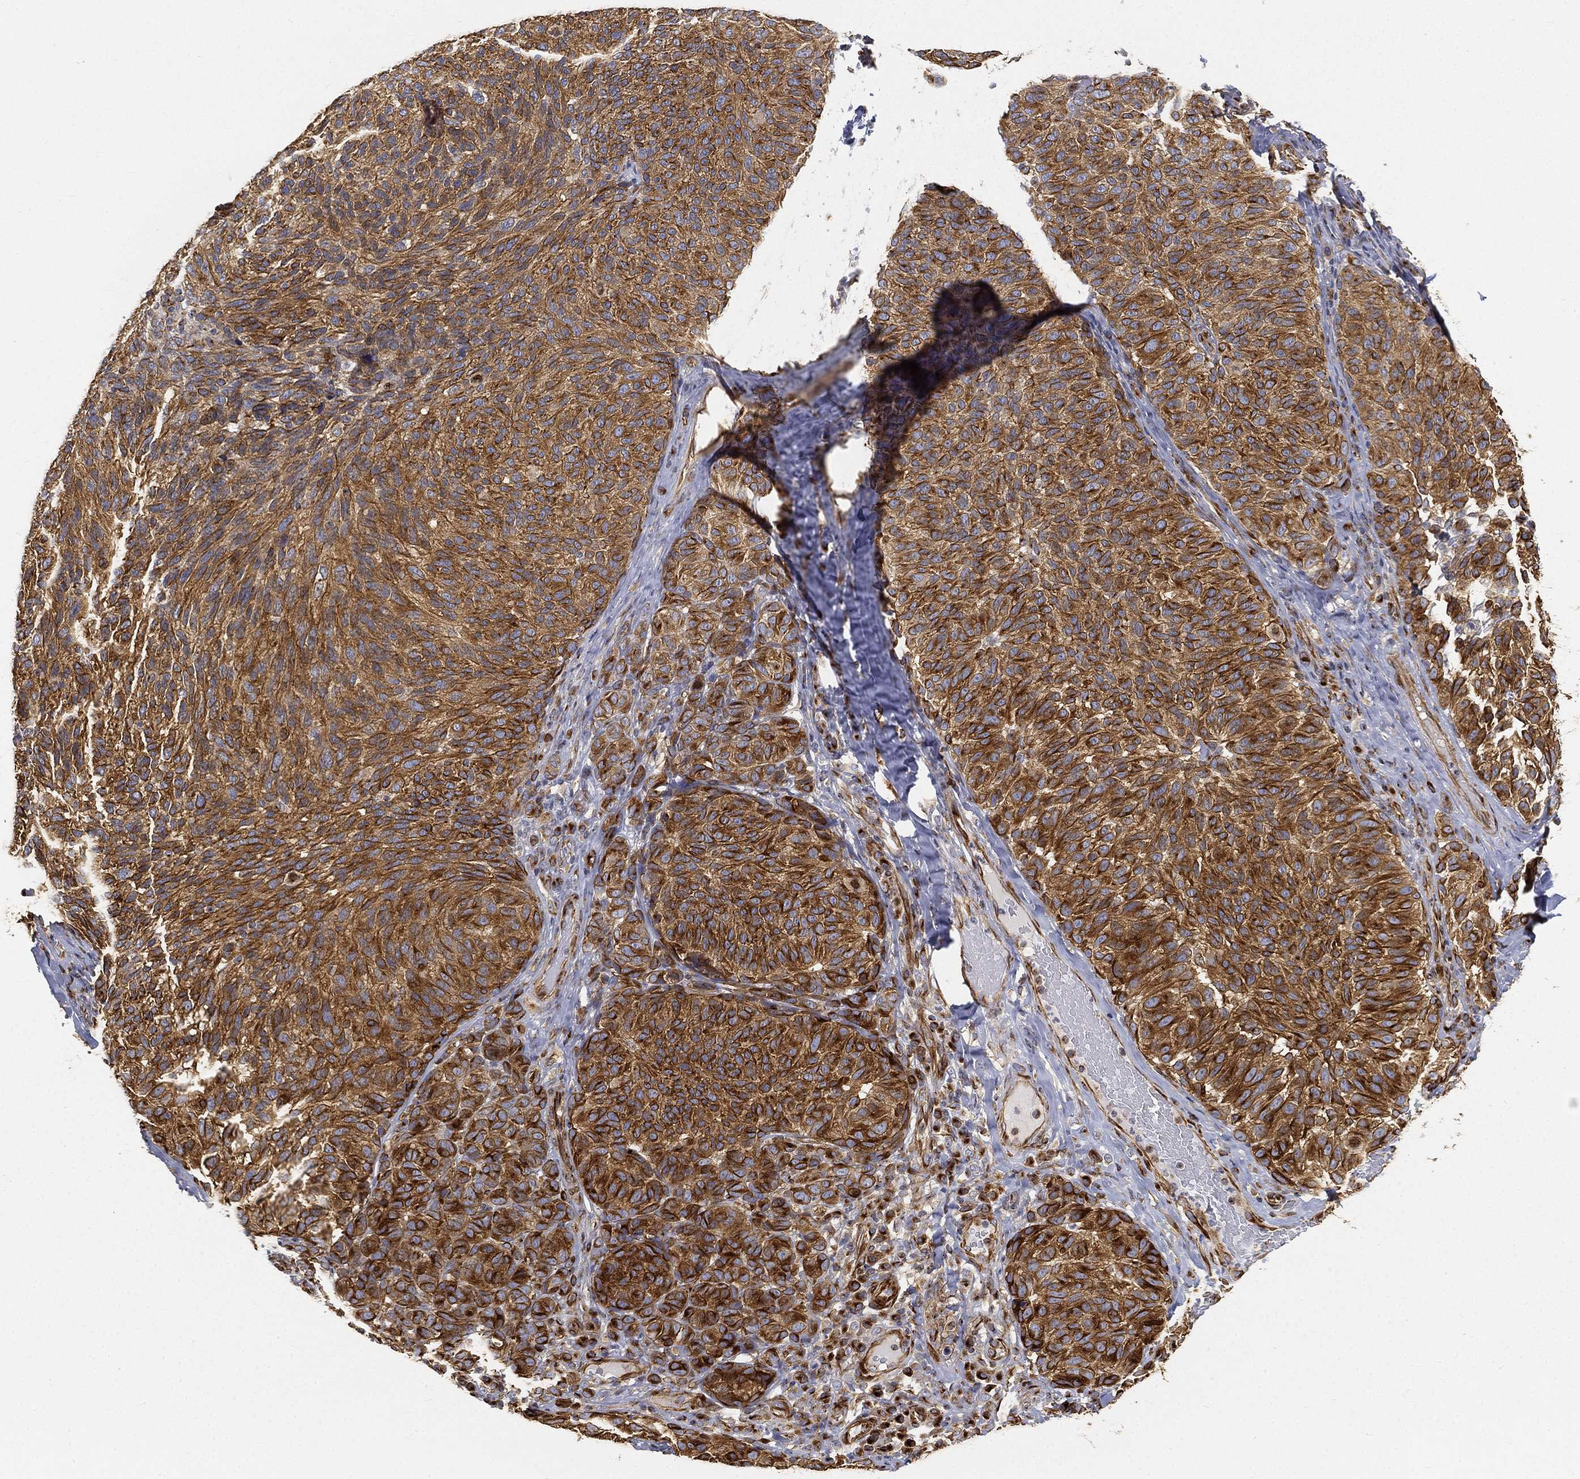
{"staining": {"intensity": "strong", "quantity": ">75%", "location": "cytoplasmic/membranous"}, "tissue": "melanoma", "cell_type": "Tumor cells", "image_type": "cancer", "snomed": [{"axis": "morphology", "description": "Malignant melanoma, NOS"}, {"axis": "topography", "description": "Skin"}], "caption": "There is high levels of strong cytoplasmic/membranous staining in tumor cells of malignant melanoma, as demonstrated by immunohistochemical staining (brown color).", "gene": "TMEM25", "patient": {"sex": "female", "age": 73}}